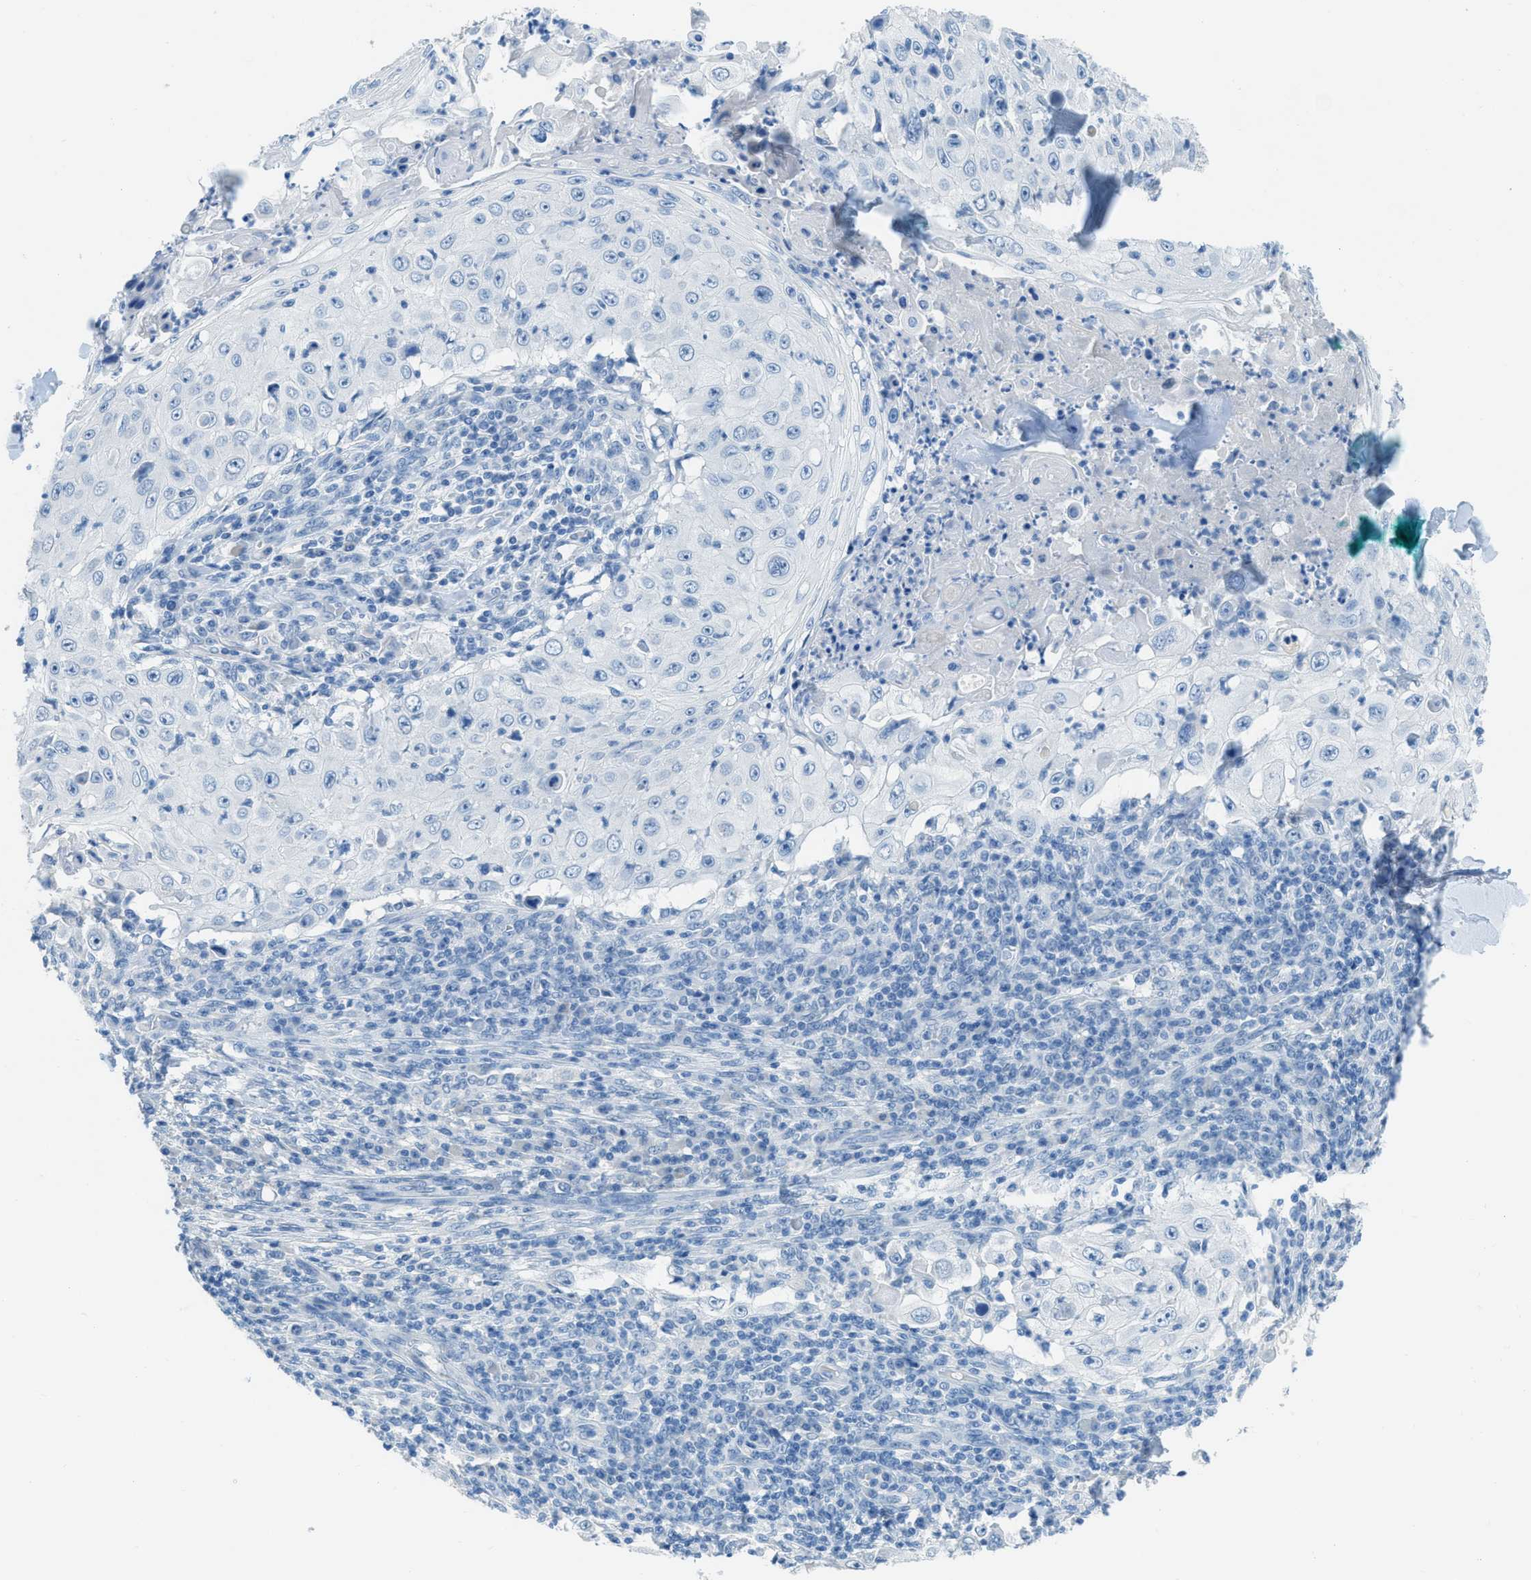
{"staining": {"intensity": "negative", "quantity": "none", "location": "none"}, "tissue": "skin cancer", "cell_type": "Tumor cells", "image_type": "cancer", "snomed": [{"axis": "morphology", "description": "Squamous cell carcinoma, NOS"}, {"axis": "topography", "description": "Skin"}], "caption": "This image is of squamous cell carcinoma (skin) stained with immunohistochemistry (IHC) to label a protein in brown with the nuclei are counter-stained blue. There is no positivity in tumor cells.", "gene": "ACAN", "patient": {"sex": "male", "age": 86}}